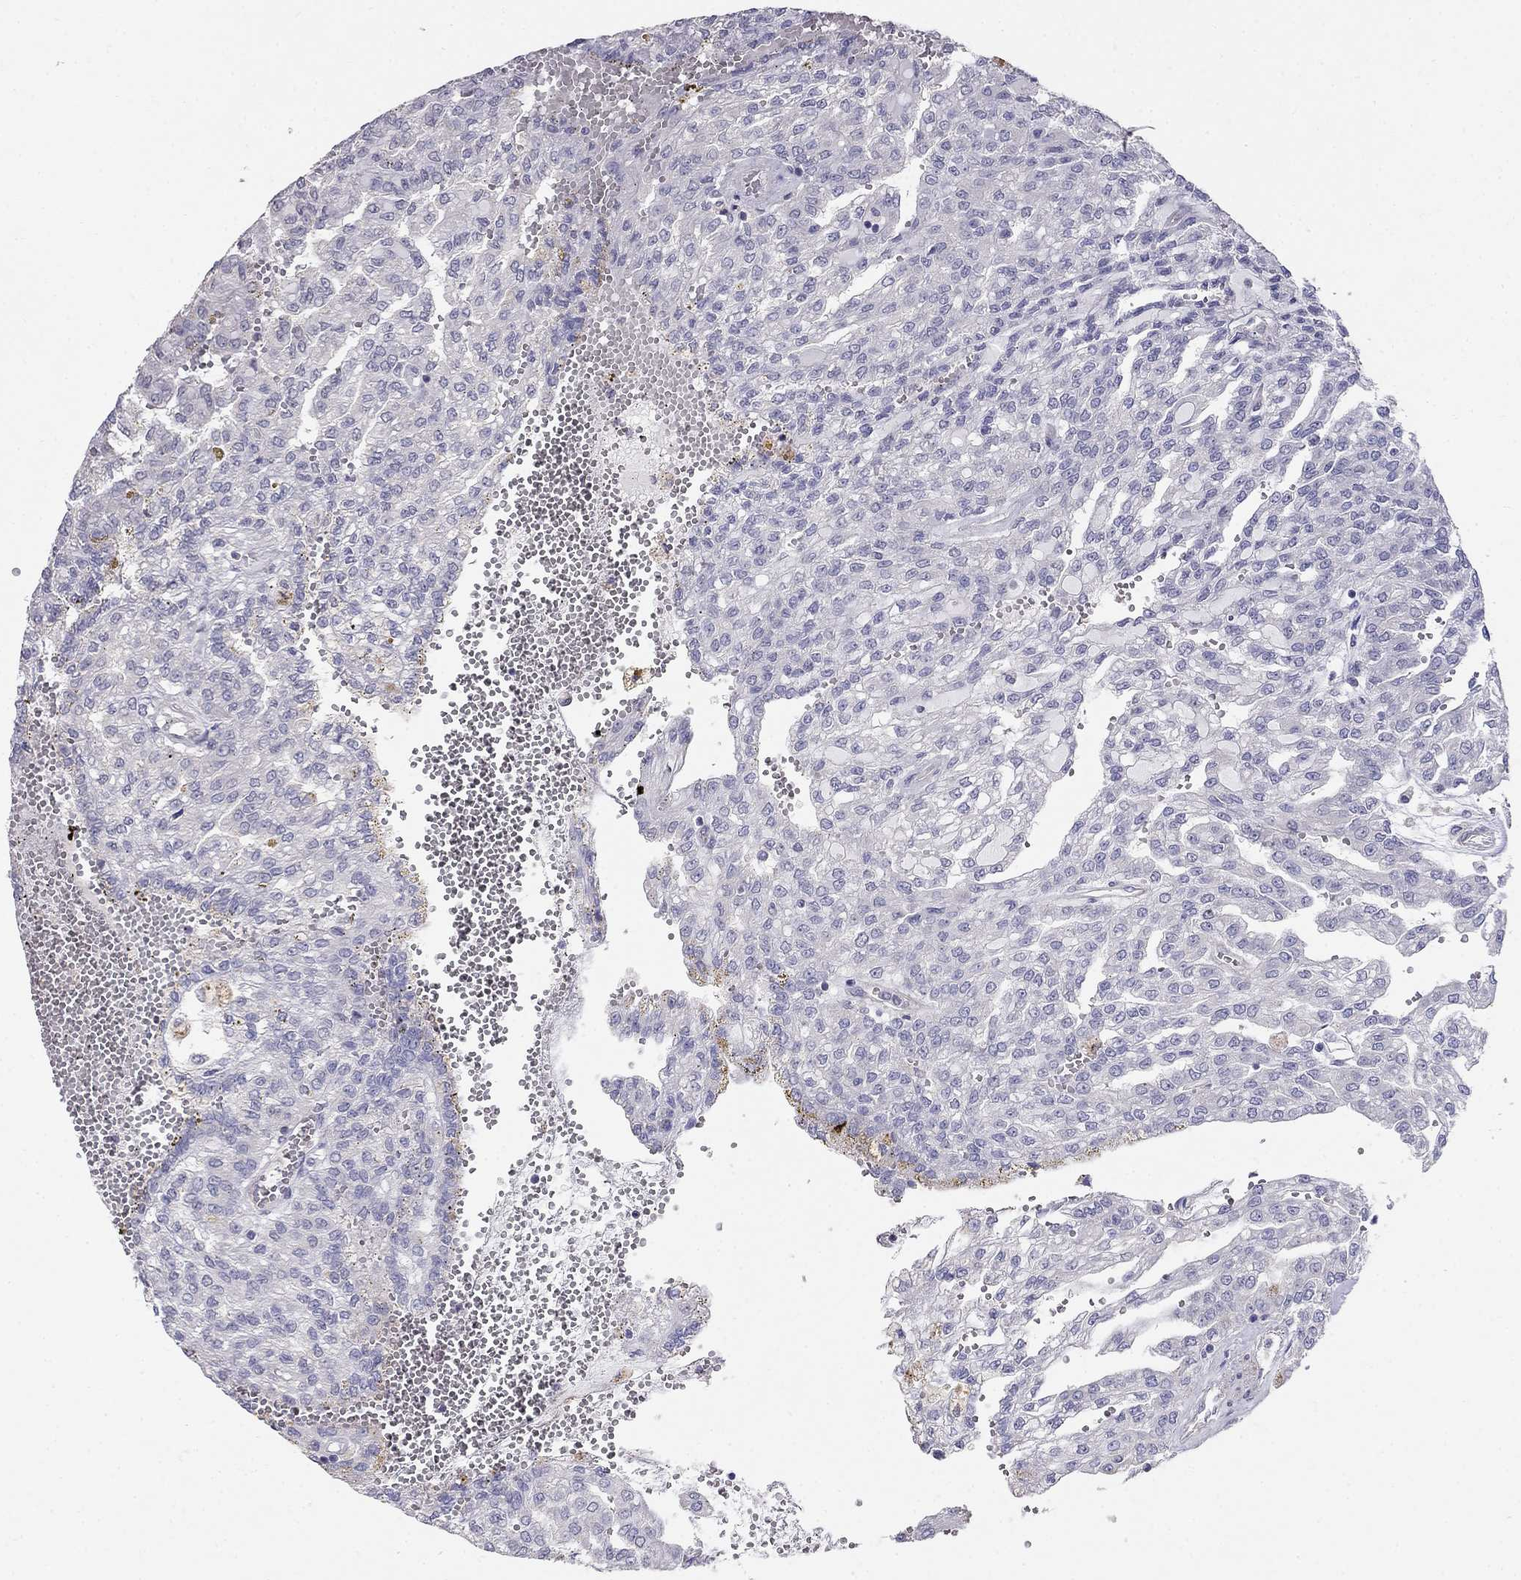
{"staining": {"intensity": "negative", "quantity": "none", "location": "none"}, "tissue": "renal cancer", "cell_type": "Tumor cells", "image_type": "cancer", "snomed": [{"axis": "morphology", "description": "Adenocarcinoma, NOS"}, {"axis": "topography", "description": "Kidney"}], "caption": "High magnification brightfield microscopy of adenocarcinoma (renal) stained with DAB (brown) and counterstained with hematoxylin (blue): tumor cells show no significant expression. Nuclei are stained in blue.", "gene": "LY6H", "patient": {"sex": "male", "age": 63}}